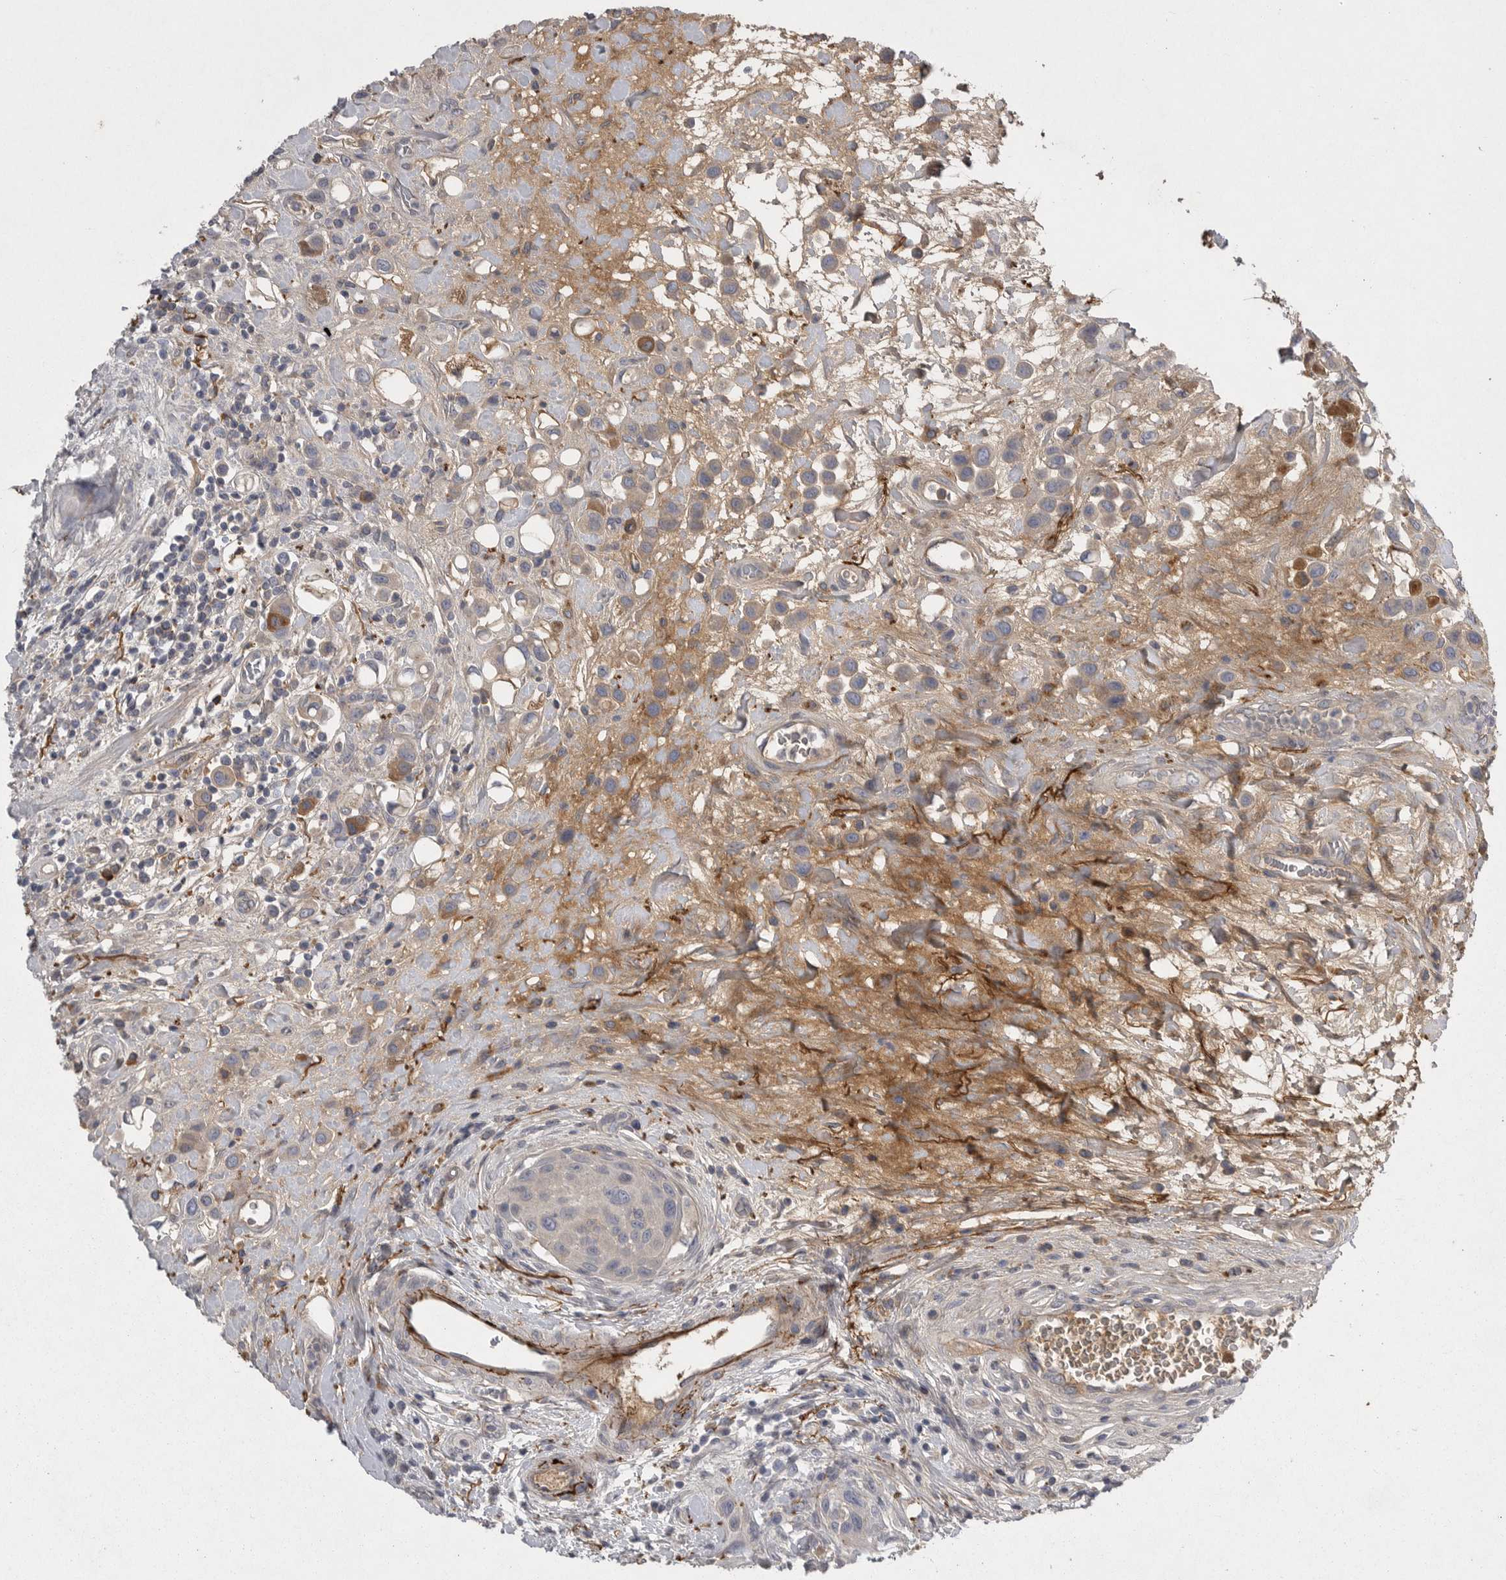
{"staining": {"intensity": "negative", "quantity": "none", "location": "none"}, "tissue": "urothelial cancer", "cell_type": "Tumor cells", "image_type": "cancer", "snomed": [{"axis": "morphology", "description": "Urothelial carcinoma, High grade"}, {"axis": "topography", "description": "Urinary bladder"}], "caption": "High-grade urothelial carcinoma was stained to show a protein in brown. There is no significant expression in tumor cells.", "gene": "CRP", "patient": {"sex": "male", "age": 50}}